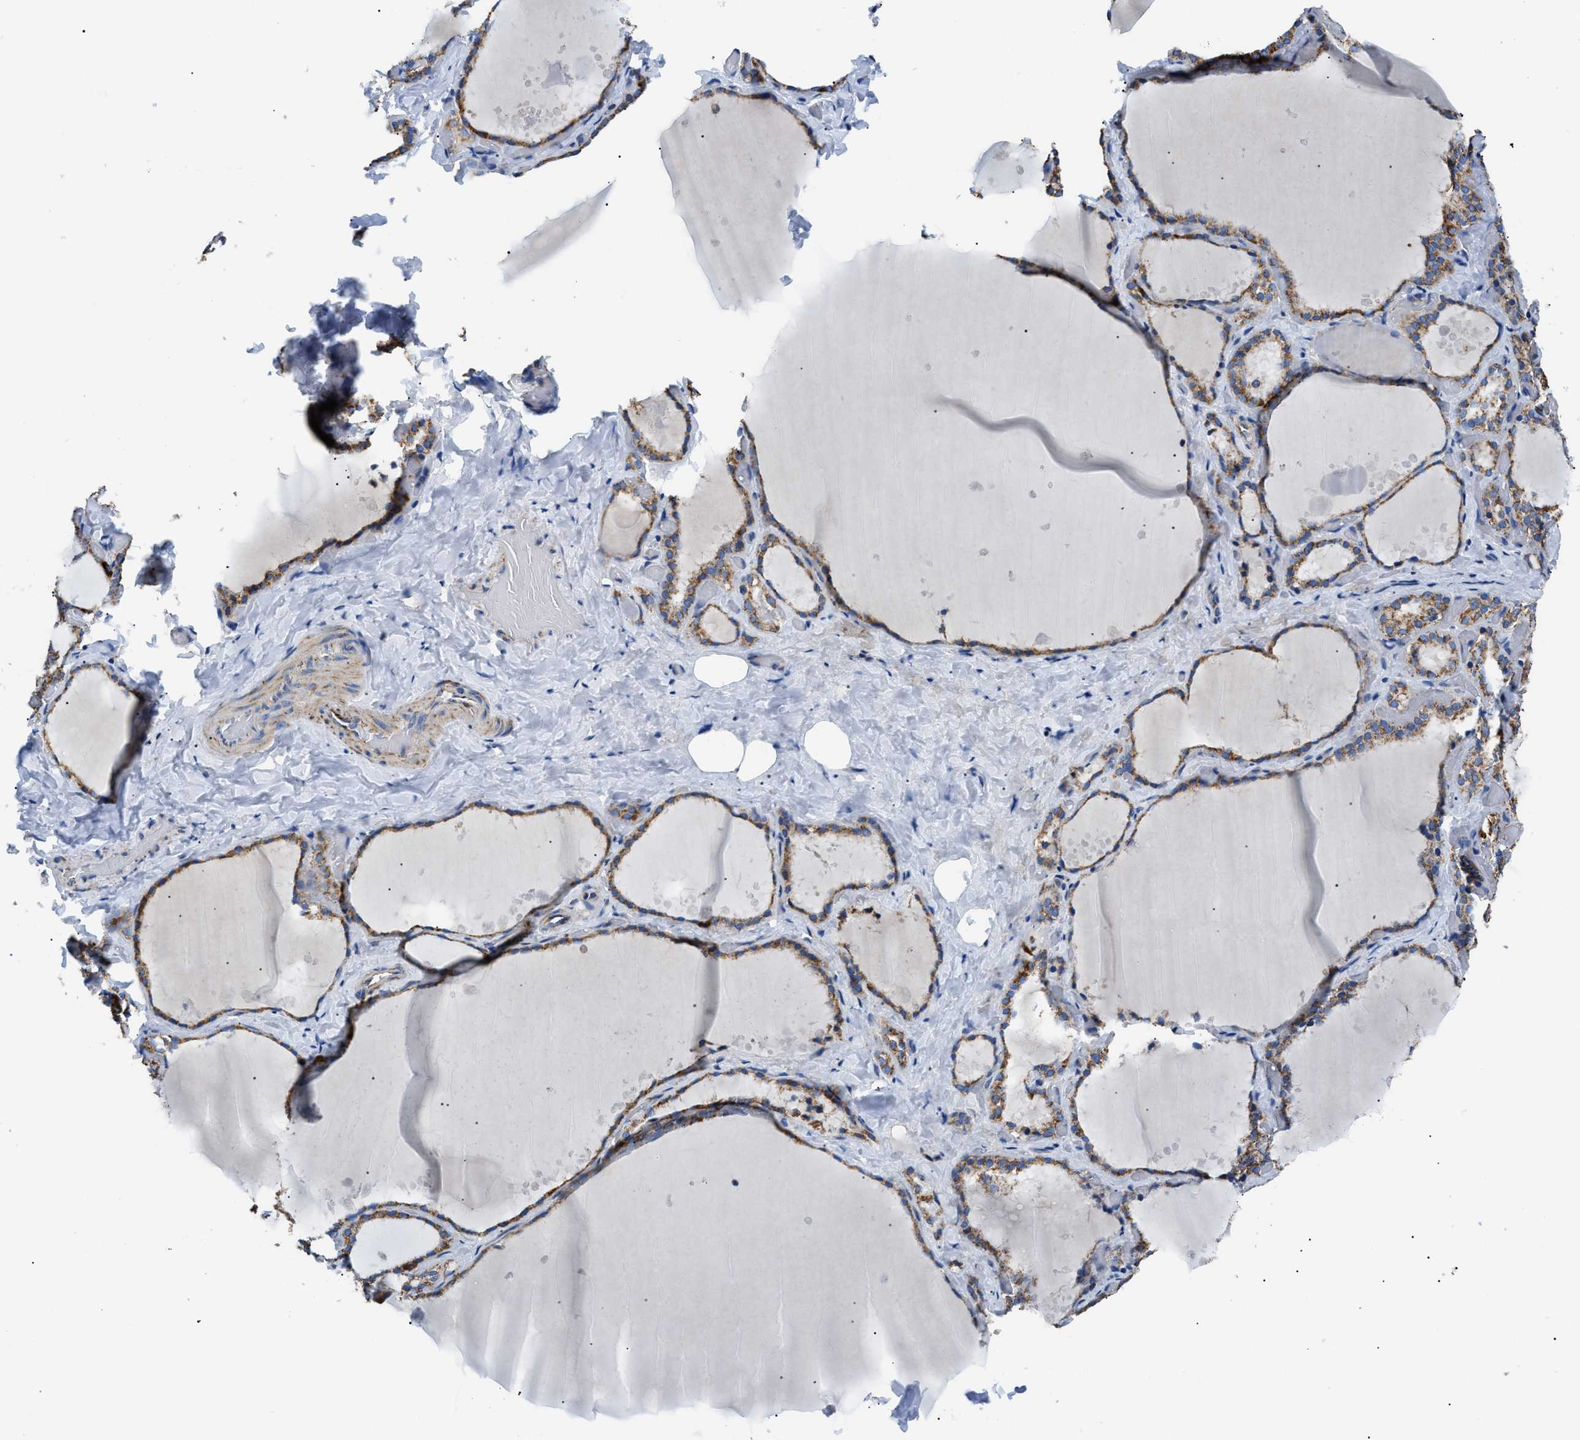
{"staining": {"intensity": "strong", "quantity": ">75%", "location": "cytoplasmic/membranous"}, "tissue": "thyroid gland", "cell_type": "Glandular cells", "image_type": "normal", "snomed": [{"axis": "morphology", "description": "Normal tissue, NOS"}, {"axis": "topography", "description": "Thyroid gland"}], "caption": "Thyroid gland stained with DAB (3,3'-diaminobenzidine) immunohistochemistry (IHC) exhibits high levels of strong cytoplasmic/membranous positivity in about >75% of glandular cells.", "gene": "PHB2", "patient": {"sex": "female", "age": 44}}